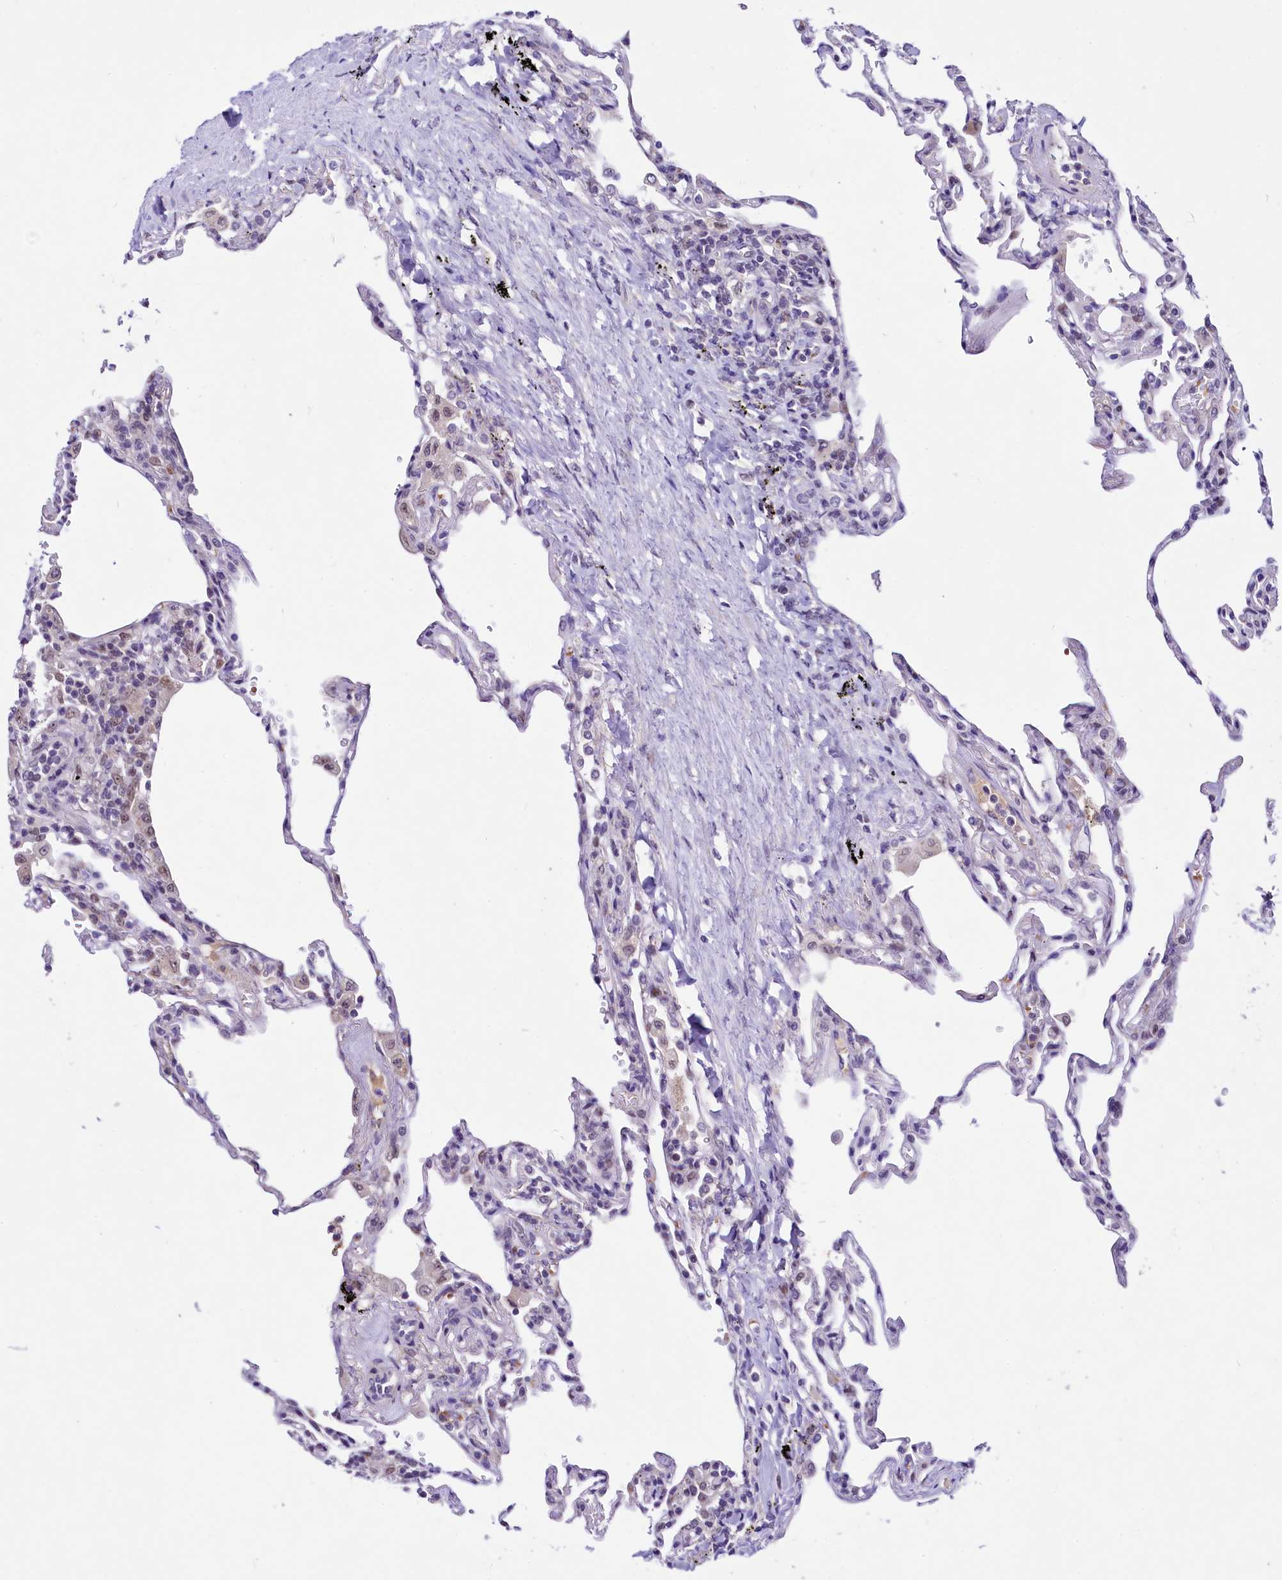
{"staining": {"intensity": "negative", "quantity": "none", "location": "none"}, "tissue": "lung", "cell_type": "Alveolar cells", "image_type": "normal", "snomed": [{"axis": "morphology", "description": "Normal tissue, NOS"}, {"axis": "topography", "description": "Lung"}], "caption": "Immunohistochemistry photomicrograph of unremarkable lung stained for a protein (brown), which shows no positivity in alveolar cells. (Brightfield microscopy of DAB (3,3'-diaminobenzidine) immunohistochemistry (IHC) at high magnification).", "gene": "LEUTX", "patient": {"sex": "male", "age": 59}}